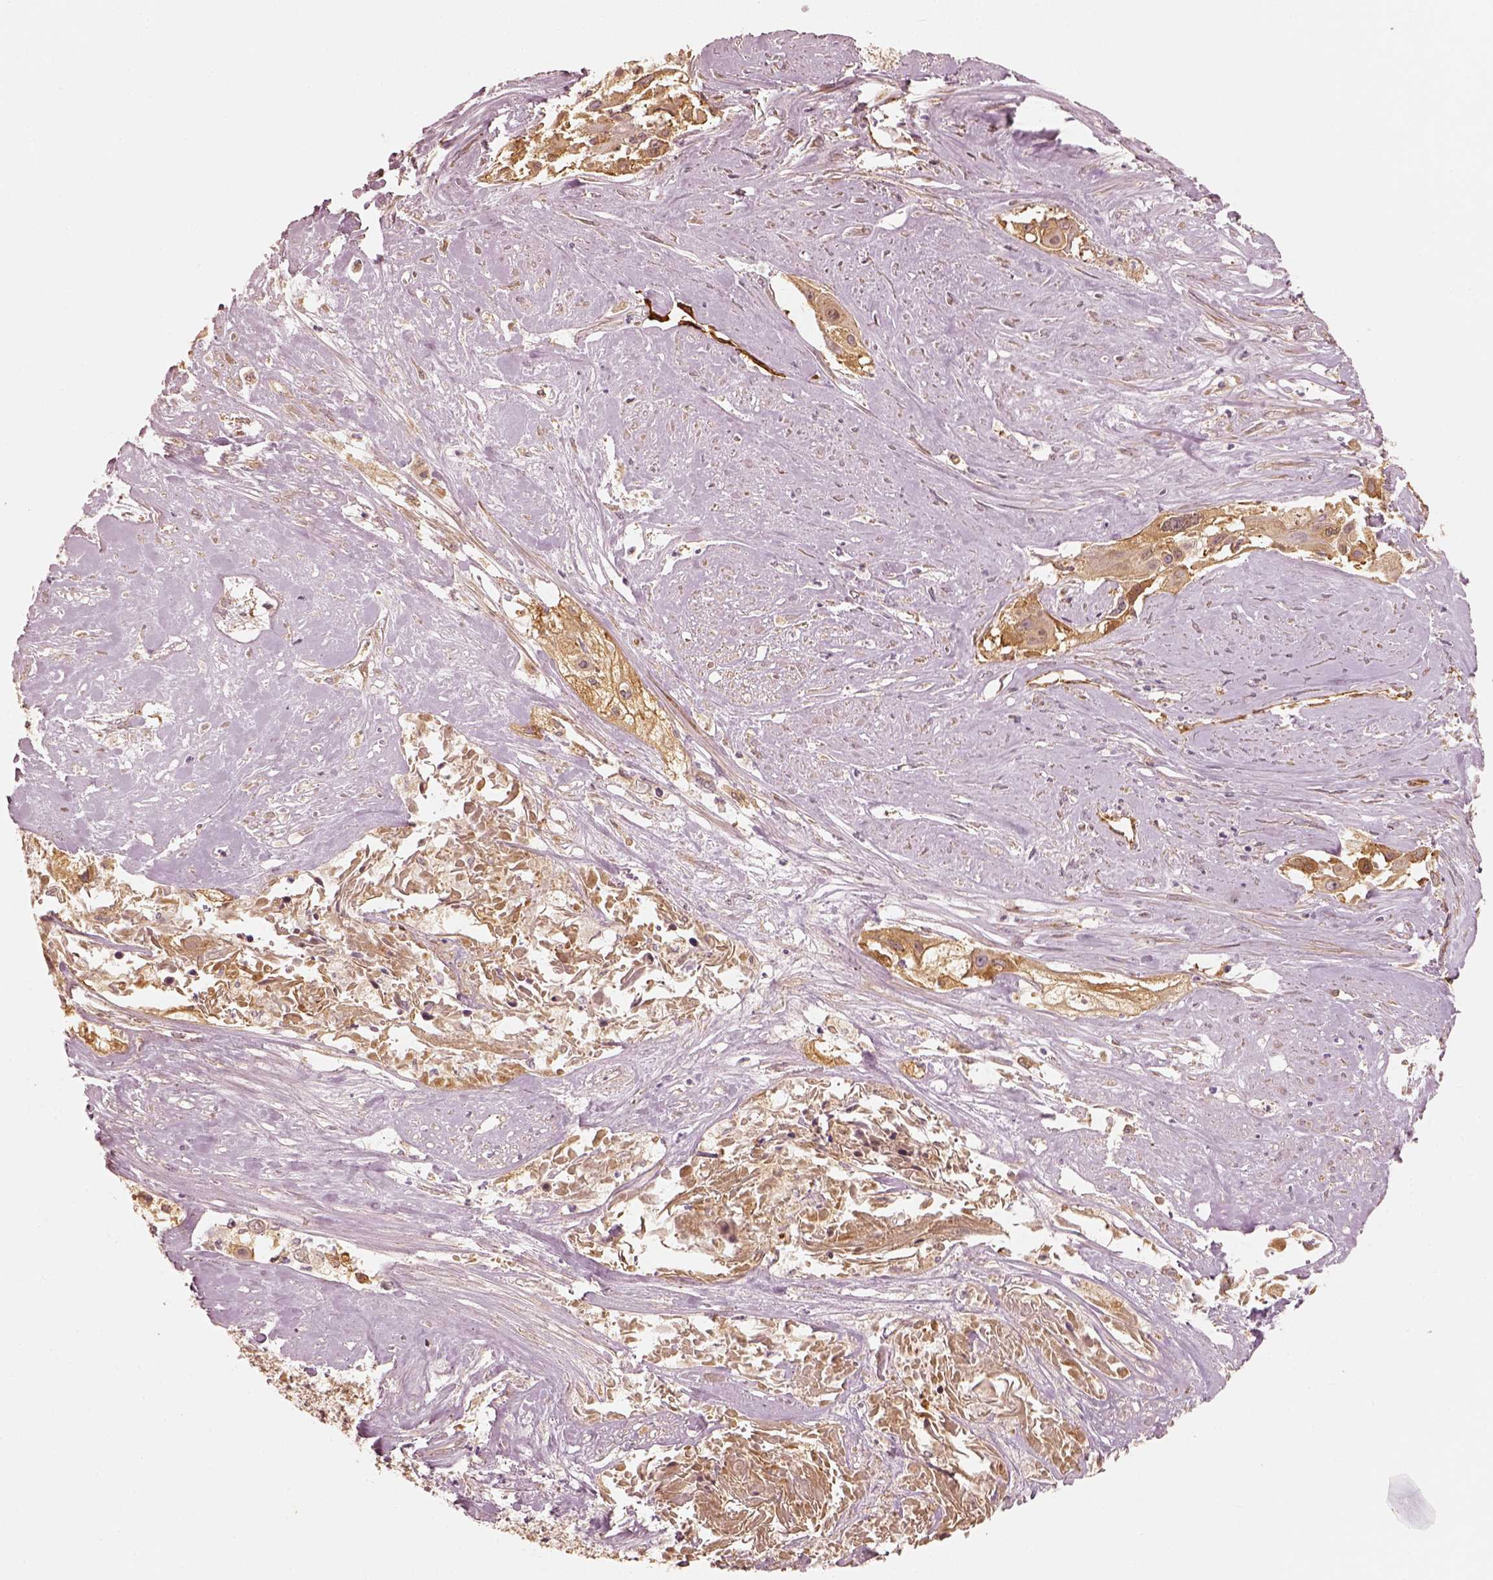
{"staining": {"intensity": "moderate", "quantity": ">75%", "location": "cytoplasmic/membranous"}, "tissue": "cervical cancer", "cell_type": "Tumor cells", "image_type": "cancer", "snomed": [{"axis": "morphology", "description": "Squamous cell carcinoma, NOS"}, {"axis": "topography", "description": "Cervix"}], "caption": "Tumor cells exhibit moderate cytoplasmic/membranous expression in about >75% of cells in cervical cancer (squamous cell carcinoma).", "gene": "FSCN1", "patient": {"sex": "female", "age": 49}}